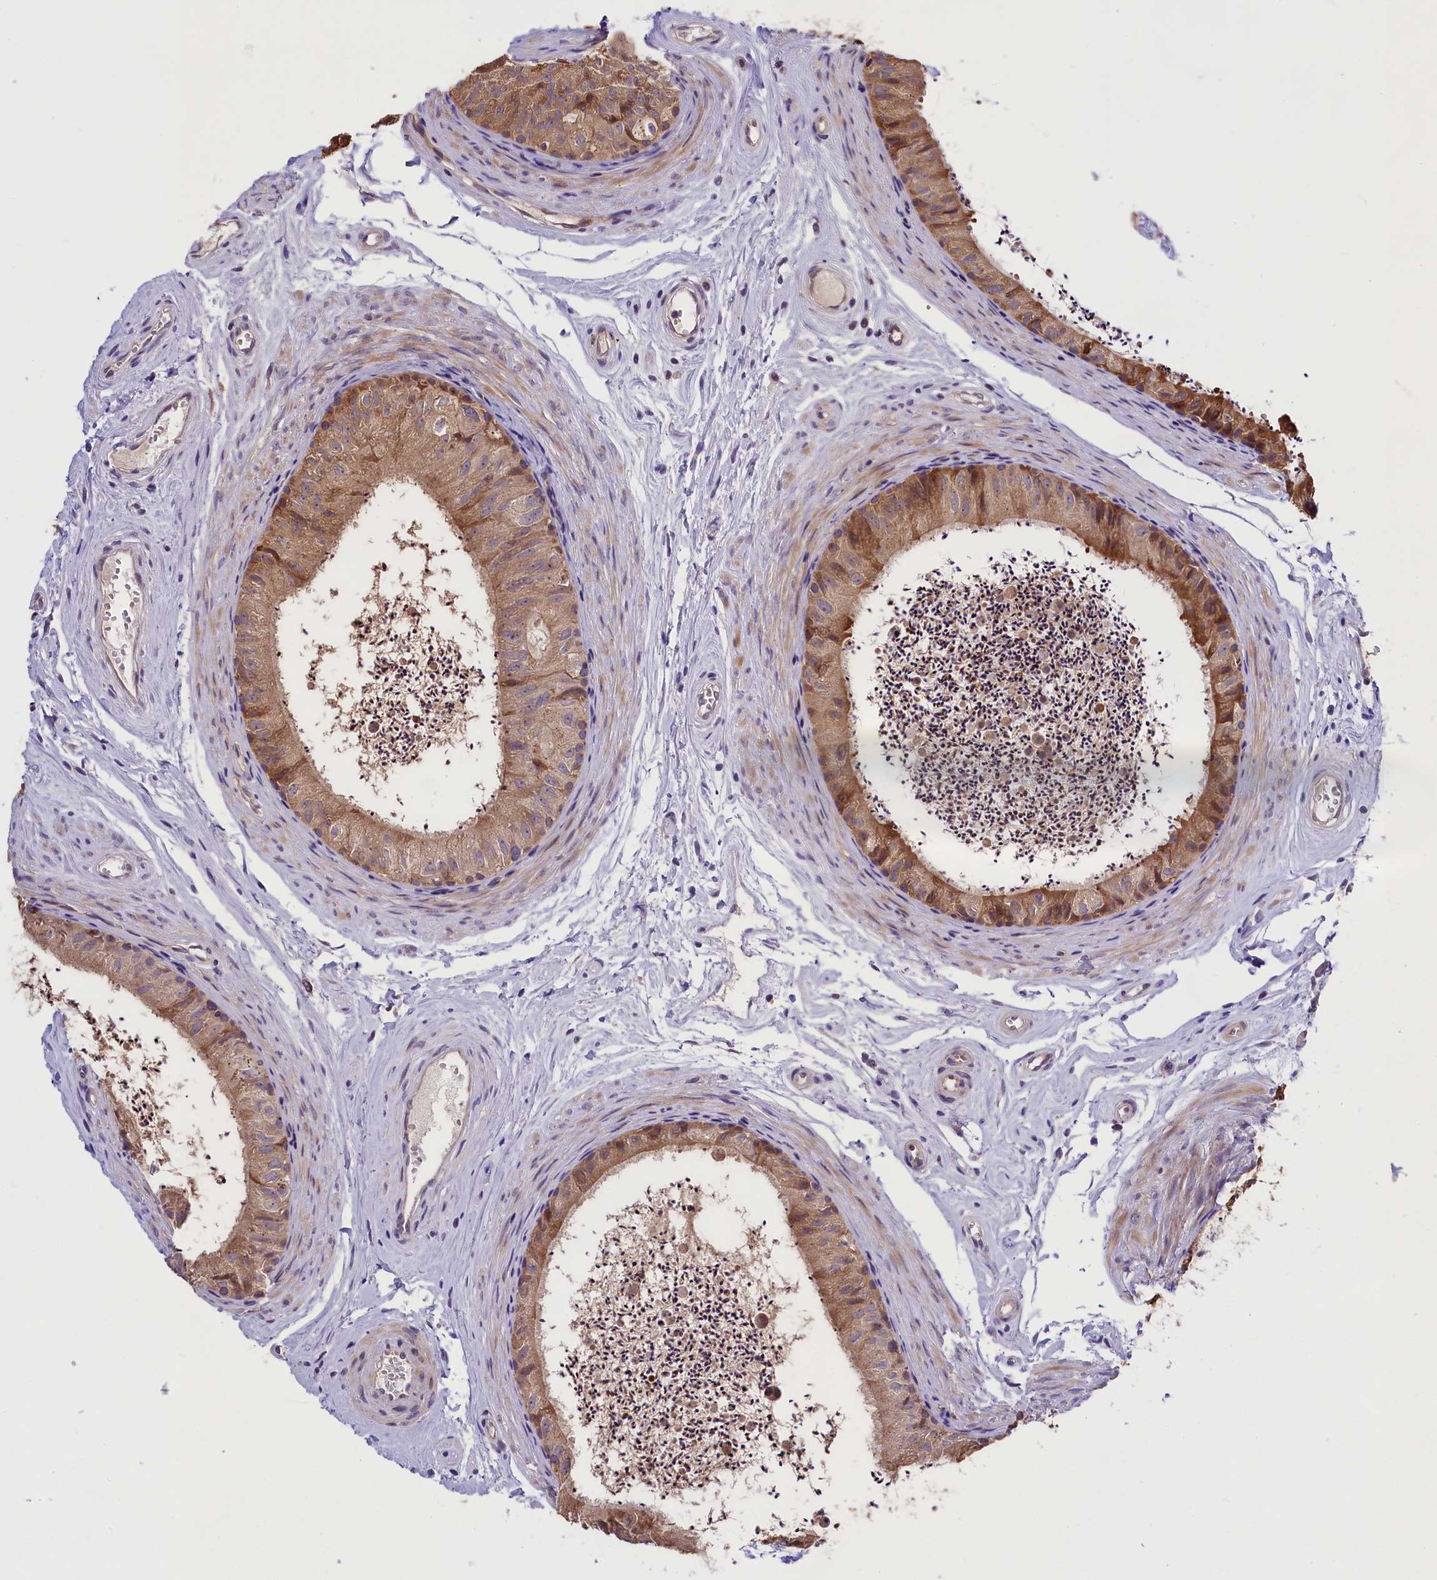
{"staining": {"intensity": "moderate", "quantity": ">75%", "location": "cytoplasmic/membranous"}, "tissue": "epididymis", "cell_type": "Glandular cells", "image_type": "normal", "snomed": [{"axis": "morphology", "description": "Normal tissue, NOS"}, {"axis": "topography", "description": "Epididymis"}], "caption": "DAB (3,3'-diaminobenzidine) immunohistochemical staining of unremarkable epididymis reveals moderate cytoplasmic/membranous protein staining in approximately >75% of glandular cells.", "gene": "ABCC10", "patient": {"sex": "male", "age": 56}}